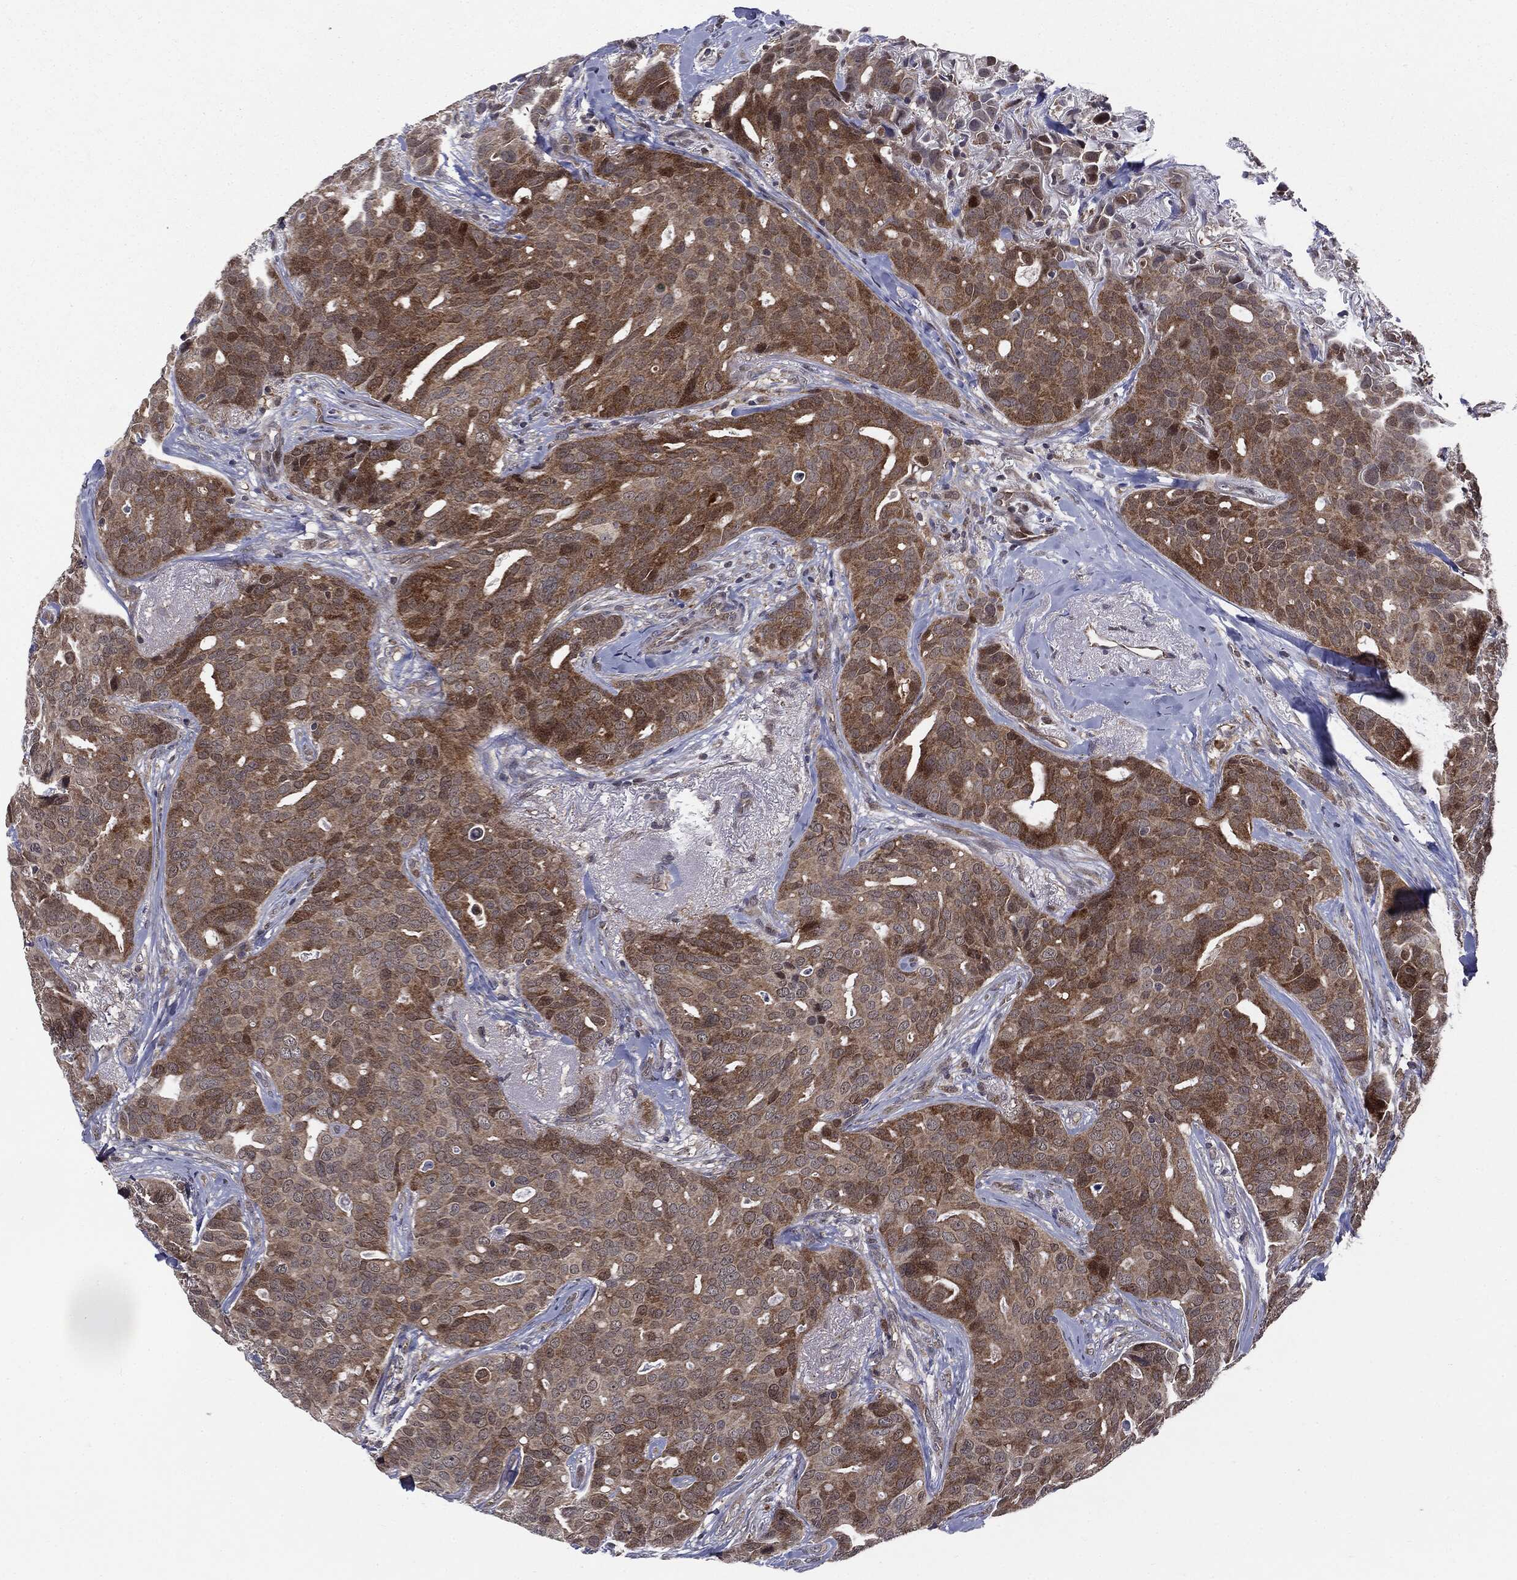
{"staining": {"intensity": "moderate", "quantity": "25%-75%", "location": "cytoplasmic/membranous"}, "tissue": "breast cancer", "cell_type": "Tumor cells", "image_type": "cancer", "snomed": [{"axis": "morphology", "description": "Duct carcinoma"}, {"axis": "topography", "description": "Breast"}], "caption": "Human breast infiltrating ductal carcinoma stained for a protein (brown) displays moderate cytoplasmic/membranous positive staining in about 25%-75% of tumor cells.", "gene": "PTPA", "patient": {"sex": "female", "age": 54}}